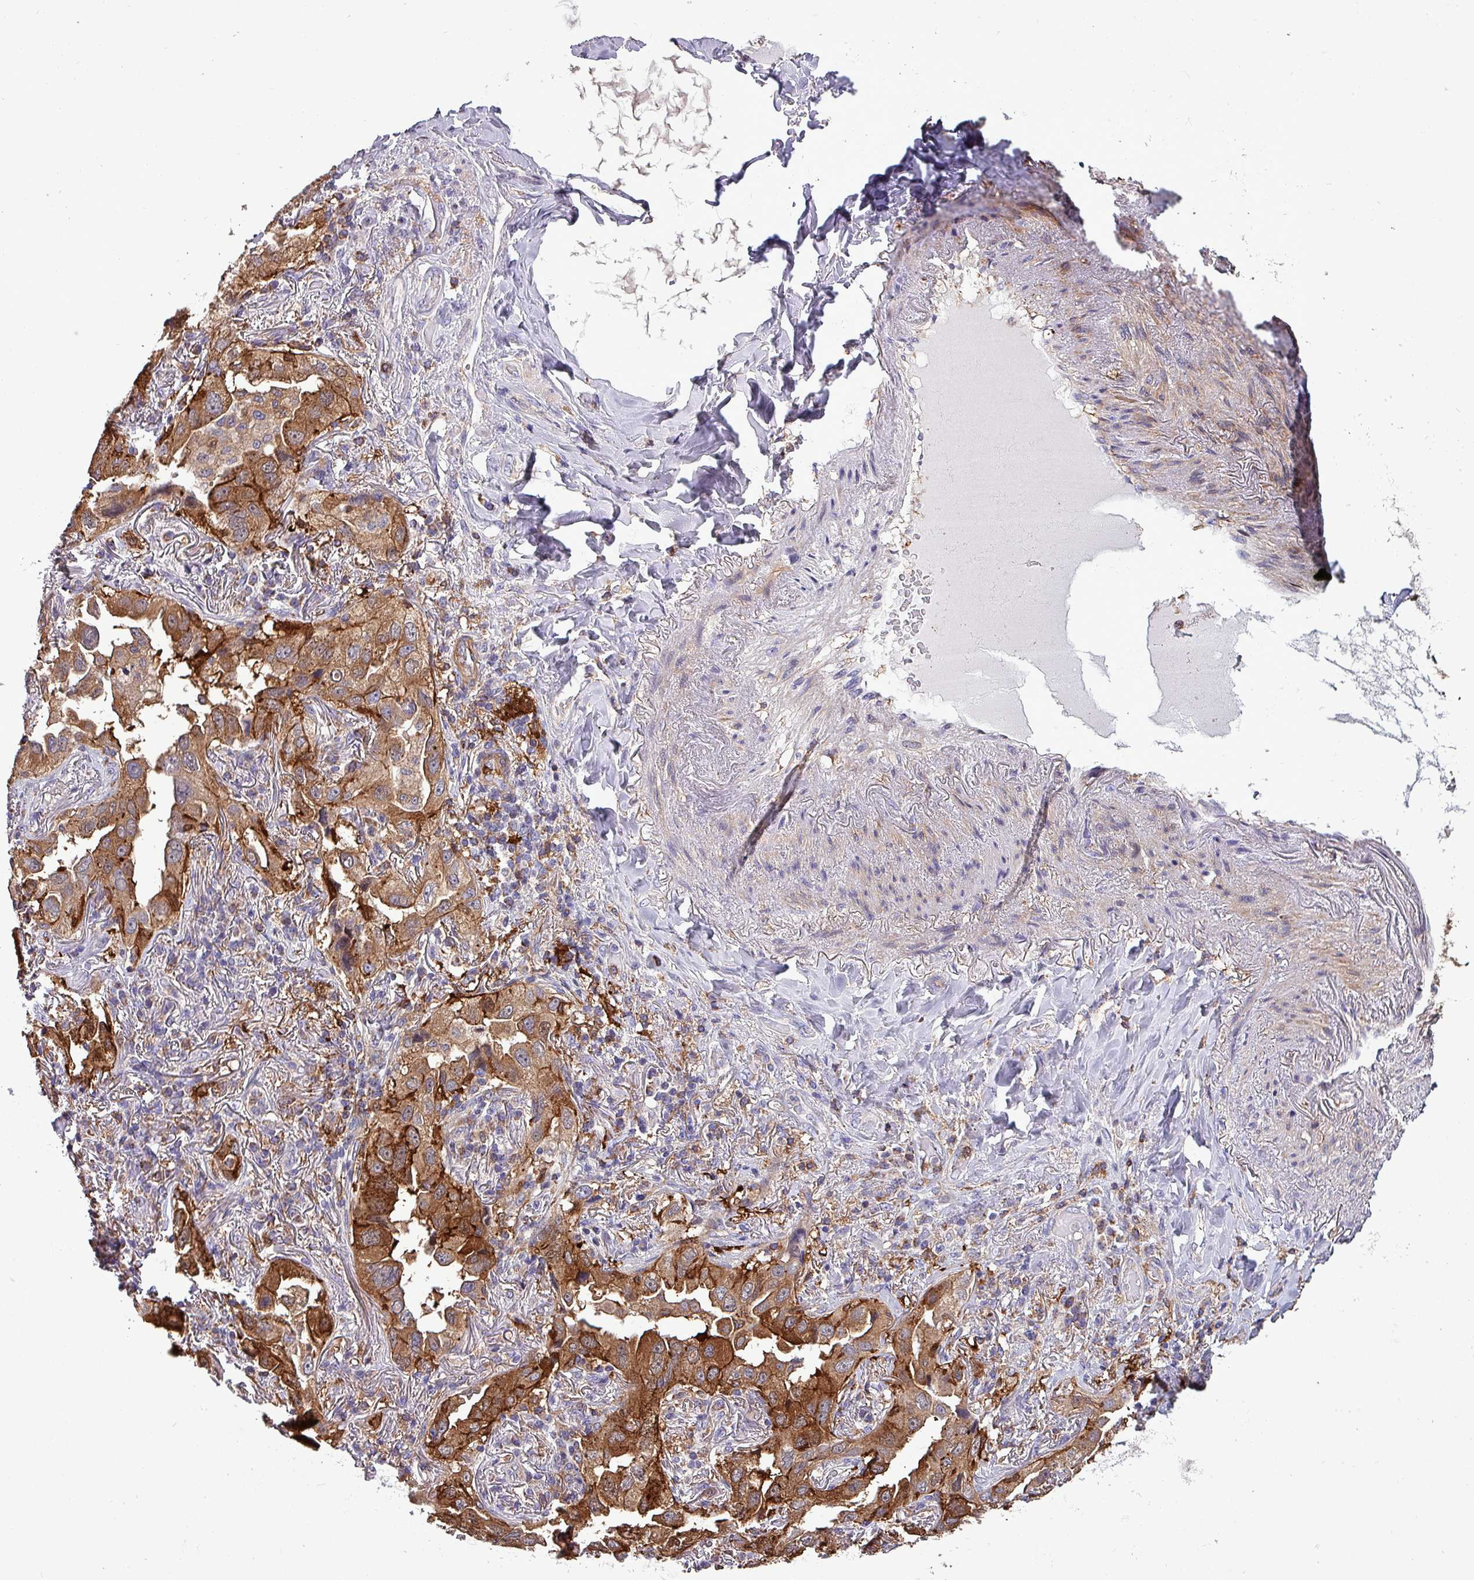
{"staining": {"intensity": "strong", "quantity": ">75%", "location": "cytoplasmic/membranous"}, "tissue": "lung cancer", "cell_type": "Tumor cells", "image_type": "cancer", "snomed": [{"axis": "morphology", "description": "Adenocarcinoma, NOS"}, {"axis": "topography", "description": "Lung"}], "caption": "Protein staining shows strong cytoplasmic/membranous positivity in approximately >75% of tumor cells in lung adenocarcinoma.", "gene": "SCIN", "patient": {"sex": "female", "age": 69}}